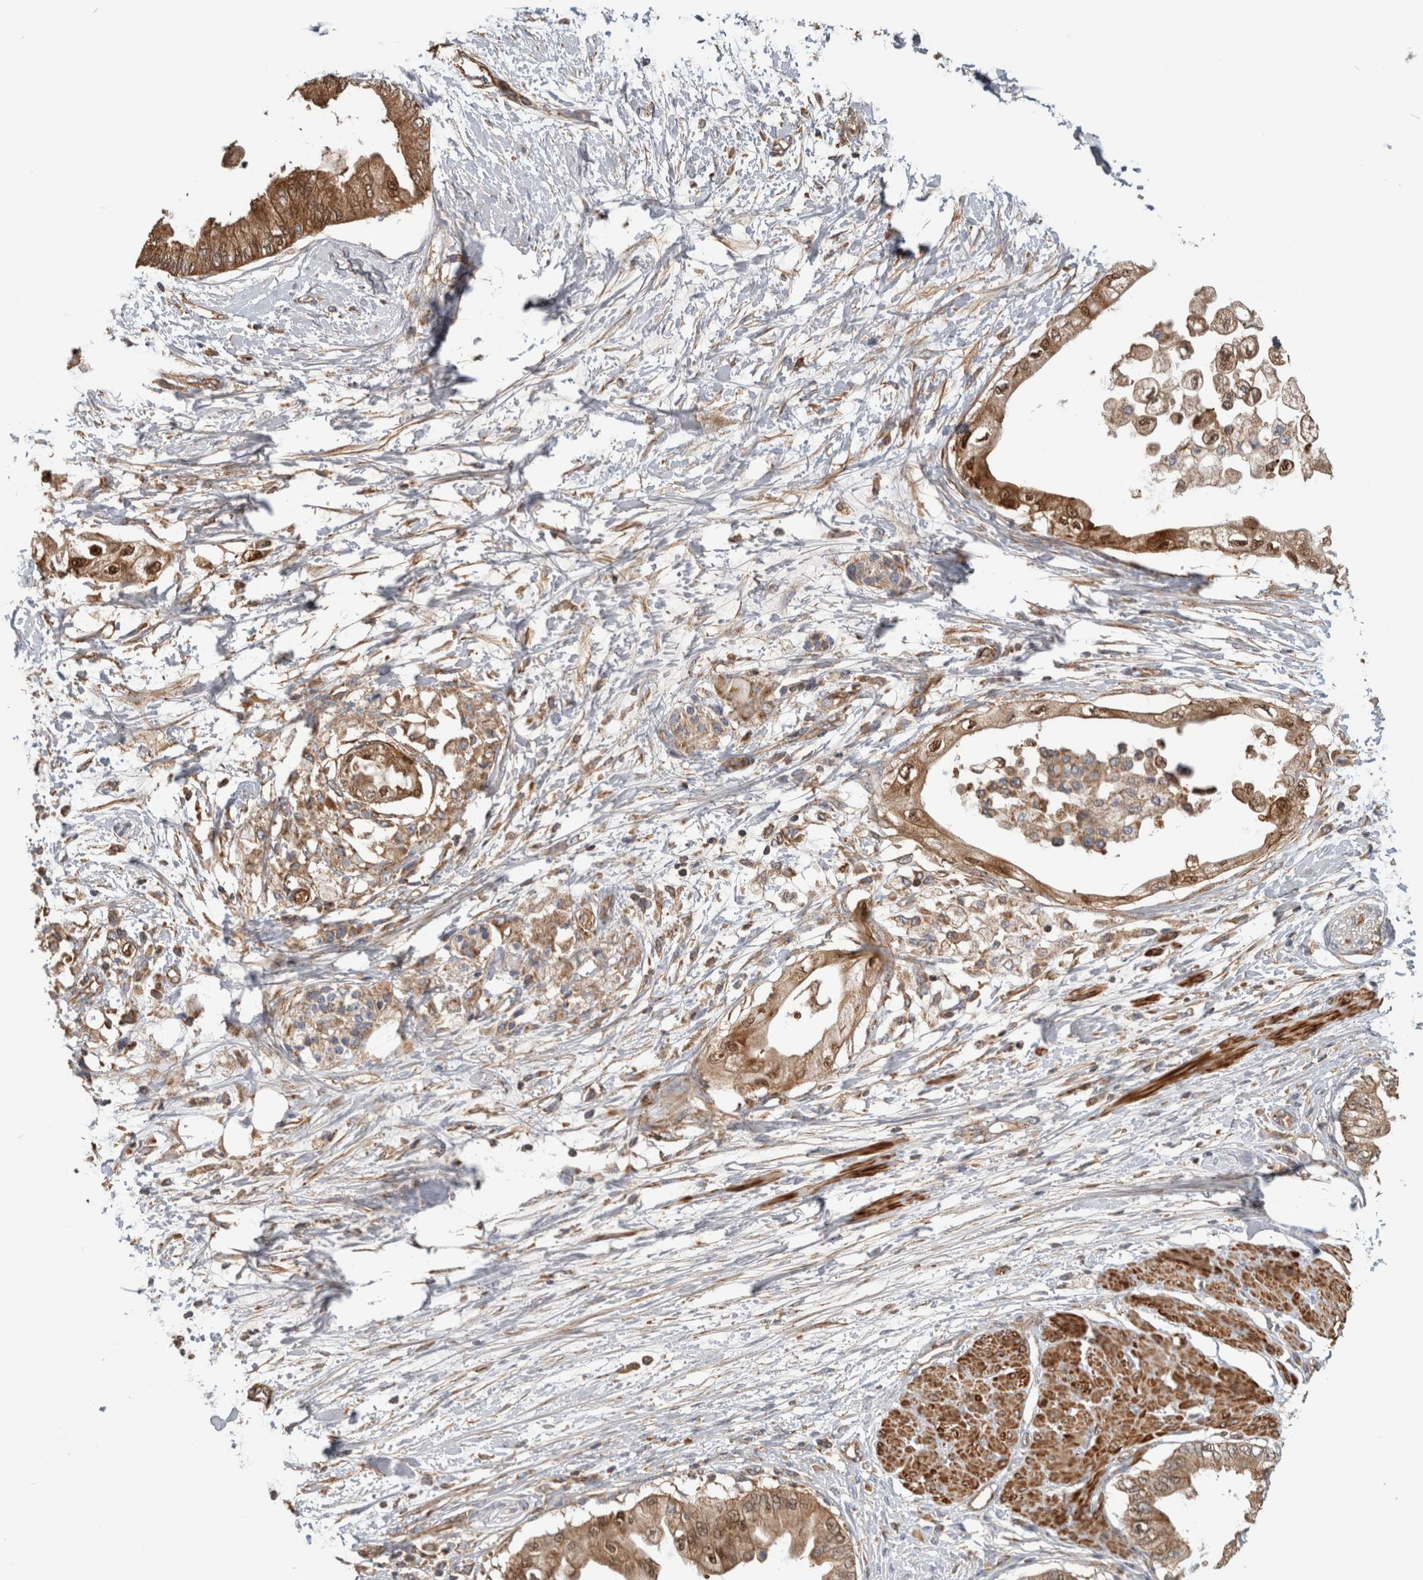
{"staining": {"intensity": "moderate", "quantity": ">75%", "location": "cytoplasmic/membranous,nuclear"}, "tissue": "pancreatic cancer", "cell_type": "Tumor cells", "image_type": "cancer", "snomed": [{"axis": "morphology", "description": "Normal tissue, NOS"}, {"axis": "morphology", "description": "Adenocarcinoma, NOS"}, {"axis": "topography", "description": "Pancreas"}, {"axis": "topography", "description": "Duodenum"}], "caption": "There is medium levels of moderate cytoplasmic/membranous and nuclear staining in tumor cells of pancreatic cancer (adenocarcinoma), as demonstrated by immunohistochemical staining (brown color).", "gene": "SFXN2", "patient": {"sex": "female", "age": 60}}